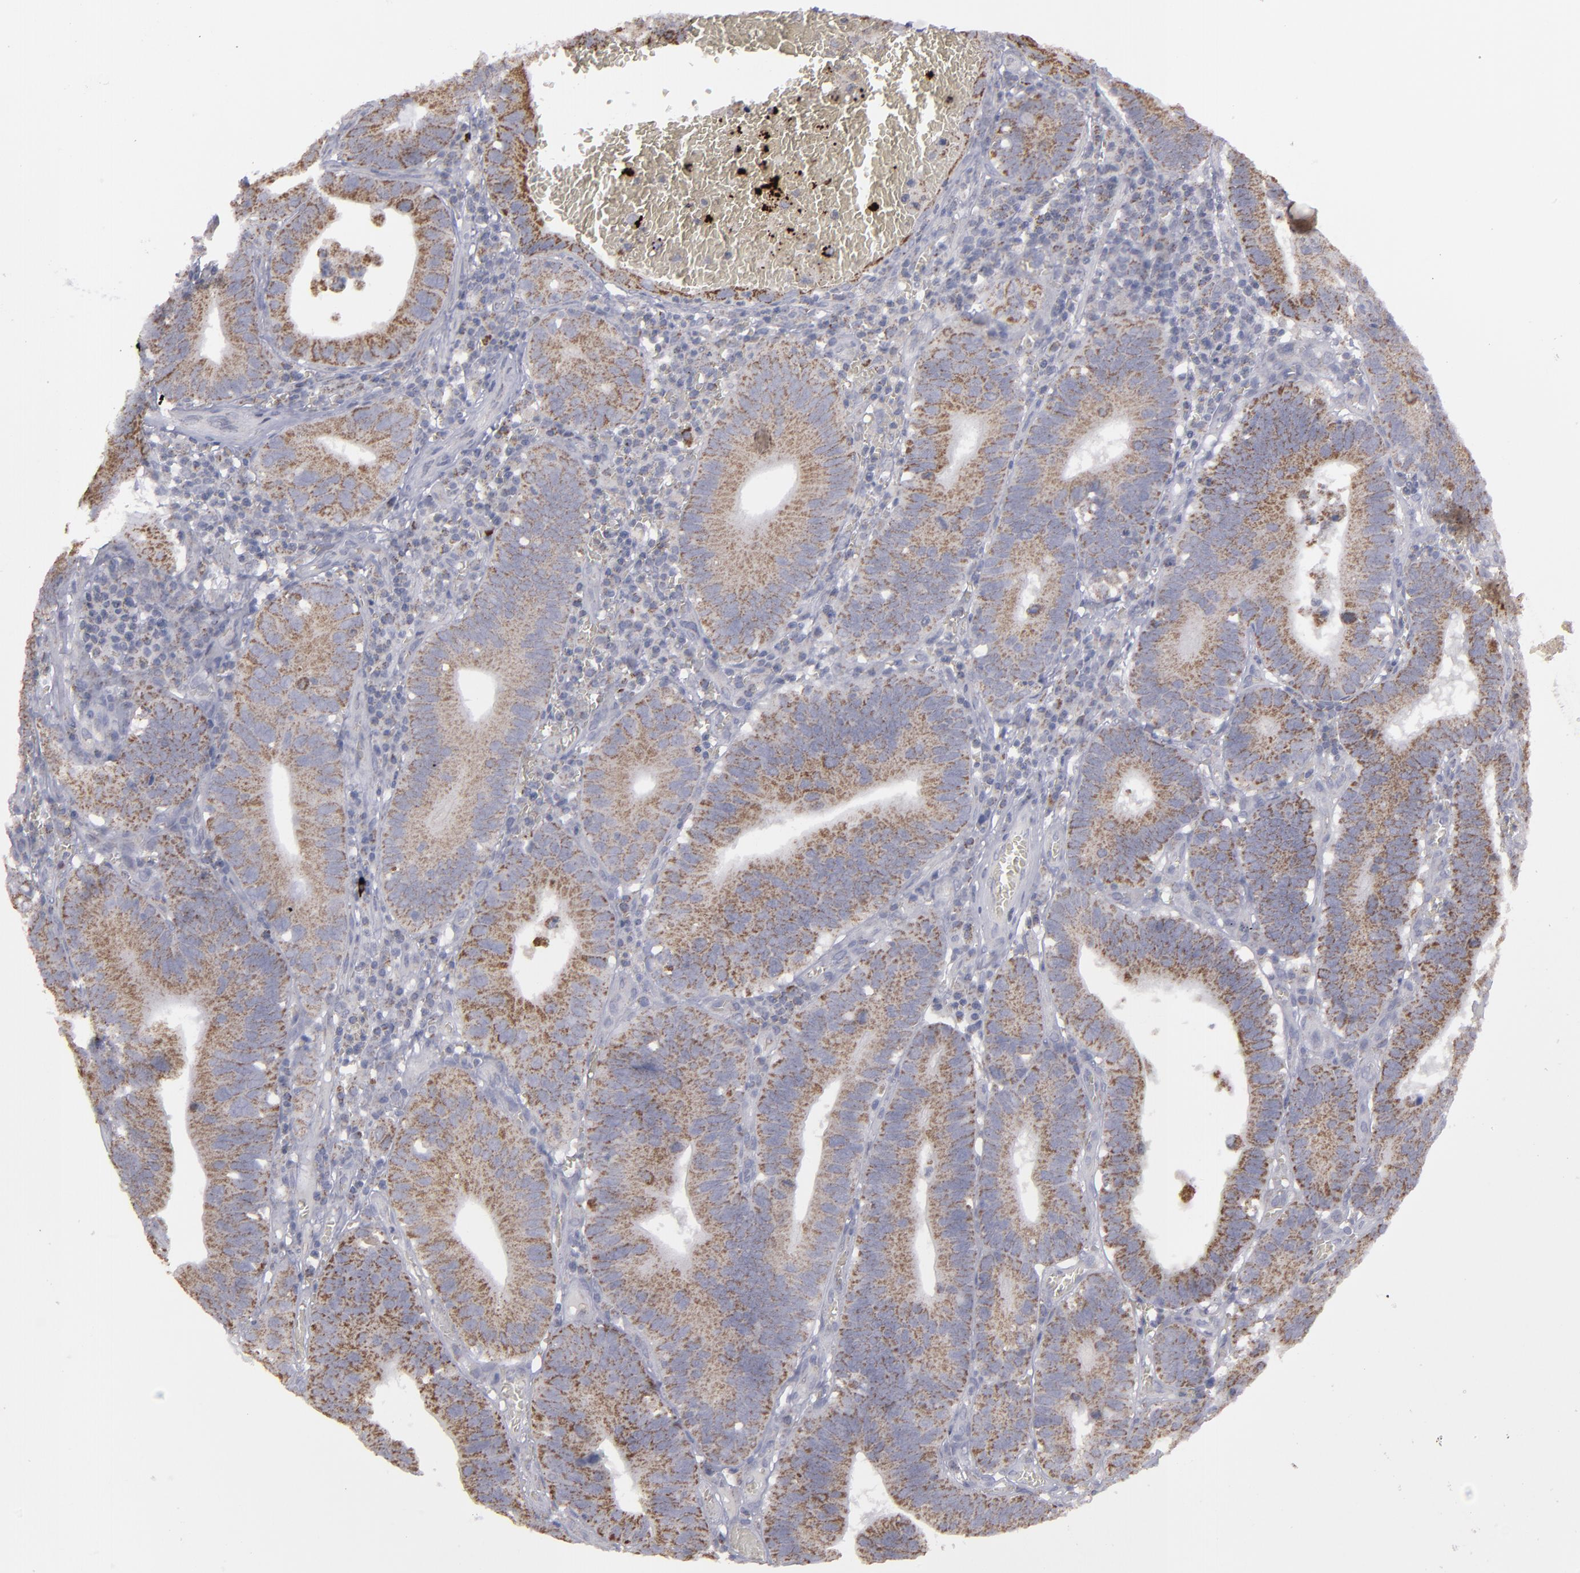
{"staining": {"intensity": "moderate", "quantity": ">75%", "location": "cytoplasmic/membranous"}, "tissue": "stomach cancer", "cell_type": "Tumor cells", "image_type": "cancer", "snomed": [{"axis": "morphology", "description": "Adenocarcinoma, NOS"}, {"axis": "topography", "description": "Stomach"}, {"axis": "topography", "description": "Gastric cardia"}], "caption": "Protein expression analysis of adenocarcinoma (stomach) demonstrates moderate cytoplasmic/membranous positivity in approximately >75% of tumor cells. Nuclei are stained in blue.", "gene": "MYOM2", "patient": {"sex": "male", "age": 59}}